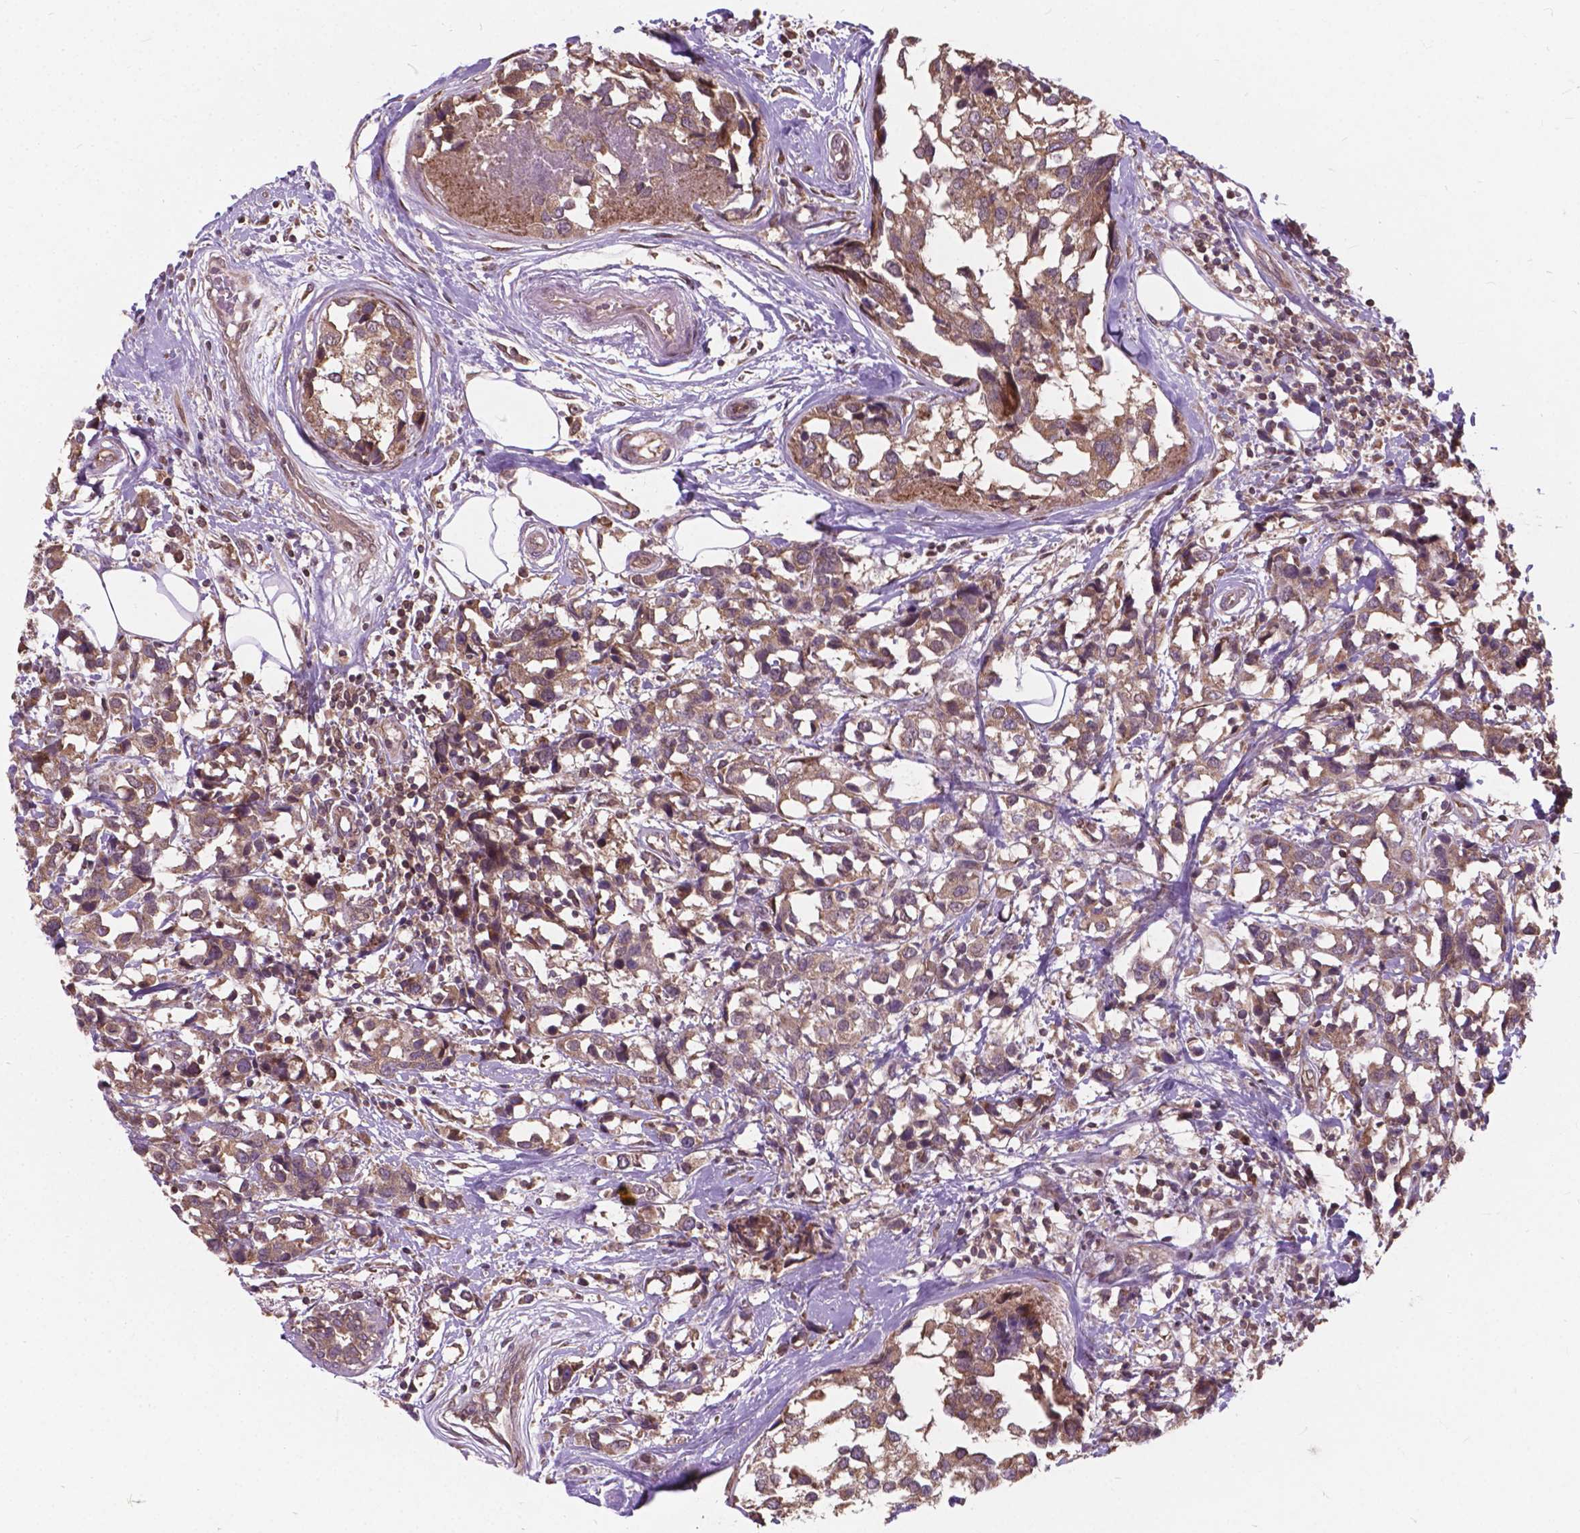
{"staining": {"intensity": "weak", "quantity": "25%-75%", "location": "cytoplasmic/membranous"}, "tissue": "breast cancer", "cell_type": "Tumor cells", "image_type": "cancer", "snomed": [{"axis": "morphology", "description": "Lobular carcinoma"}, {"axis": "topography", "description": "Breast"}], "caption": "There is low levels of weak cytoplasmic/membranous expression in tumor cells of breast cancer (lobular carcinoma), as demonstrated by immunohistochemical staining (brown color).", "gene": "MRPL33", "patient": {"sex": "female", "age": 59}}